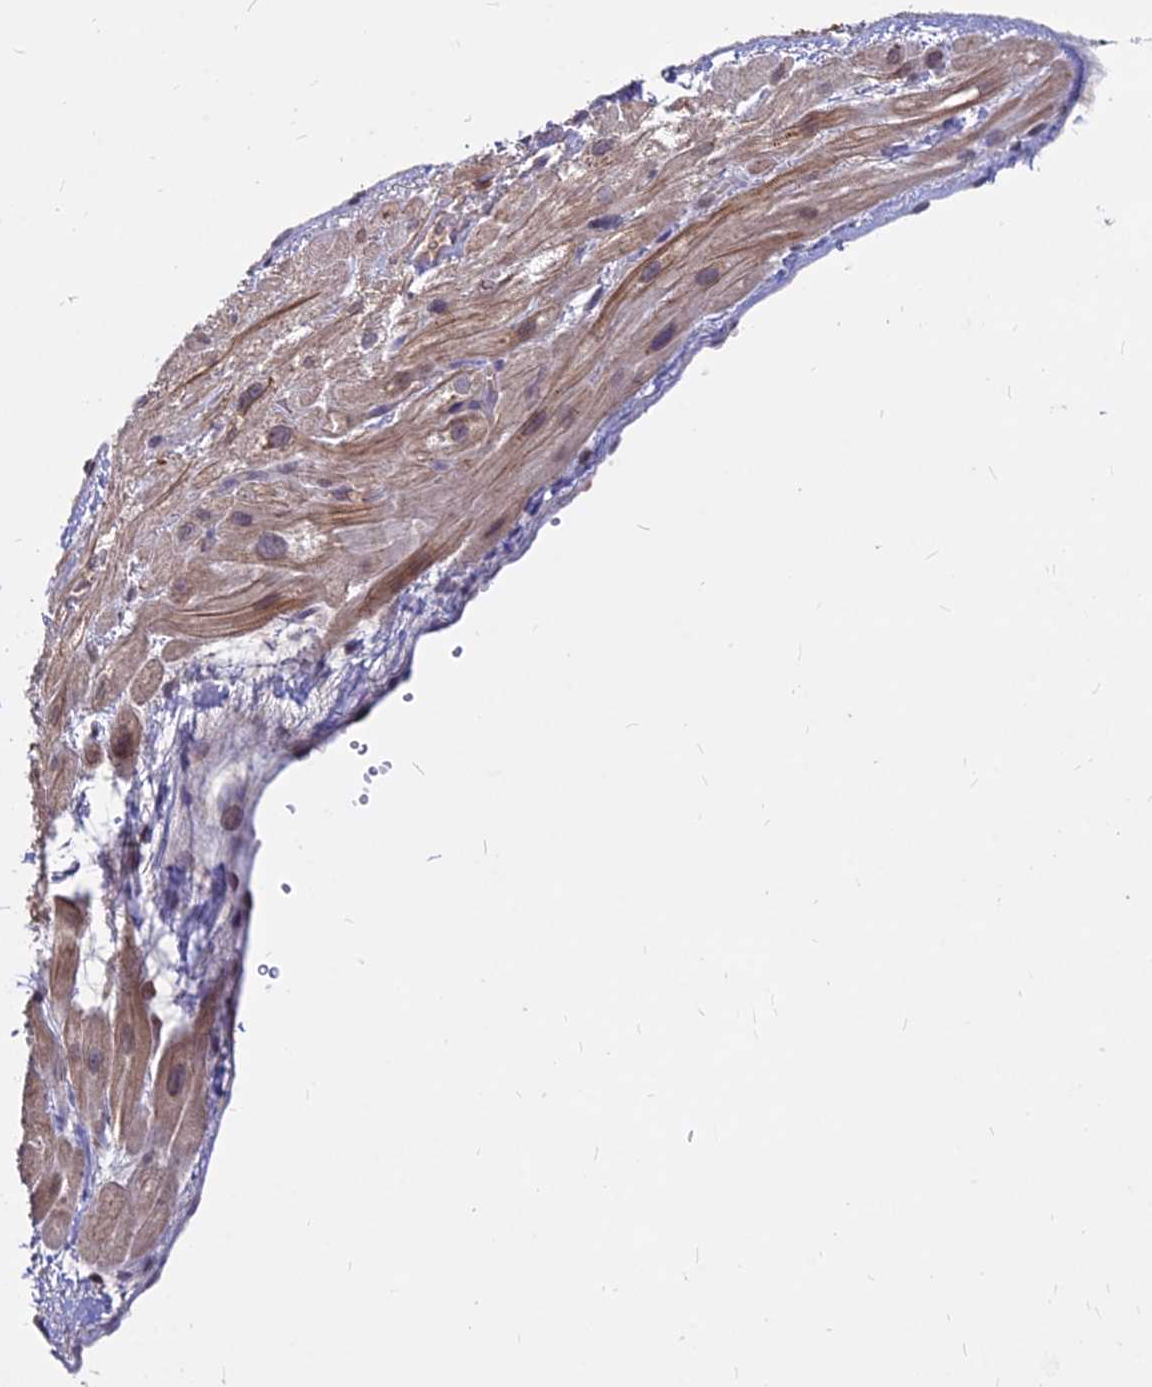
{"staining": {"intensity": "moderate", "quantity": "25%-75%", "location": "cytoplasmic/membranous"}, "tissue": "heart muscle", "cell_type": "Cardiomyocytes", "image_type": "normal", "snomed": [{"axis": "morphology", "description": "Normal tissue, NOS"}, {"axis": "topography", "description": "Heart"}], "caption": "Cardiomyocytes demonstrate moderate cytoplasmic/membranous staining in approximately 25%-75% of cells in benign heart muscle.", "gene": "C11orf68", "patient": {"sex": "male", "age": 65}}